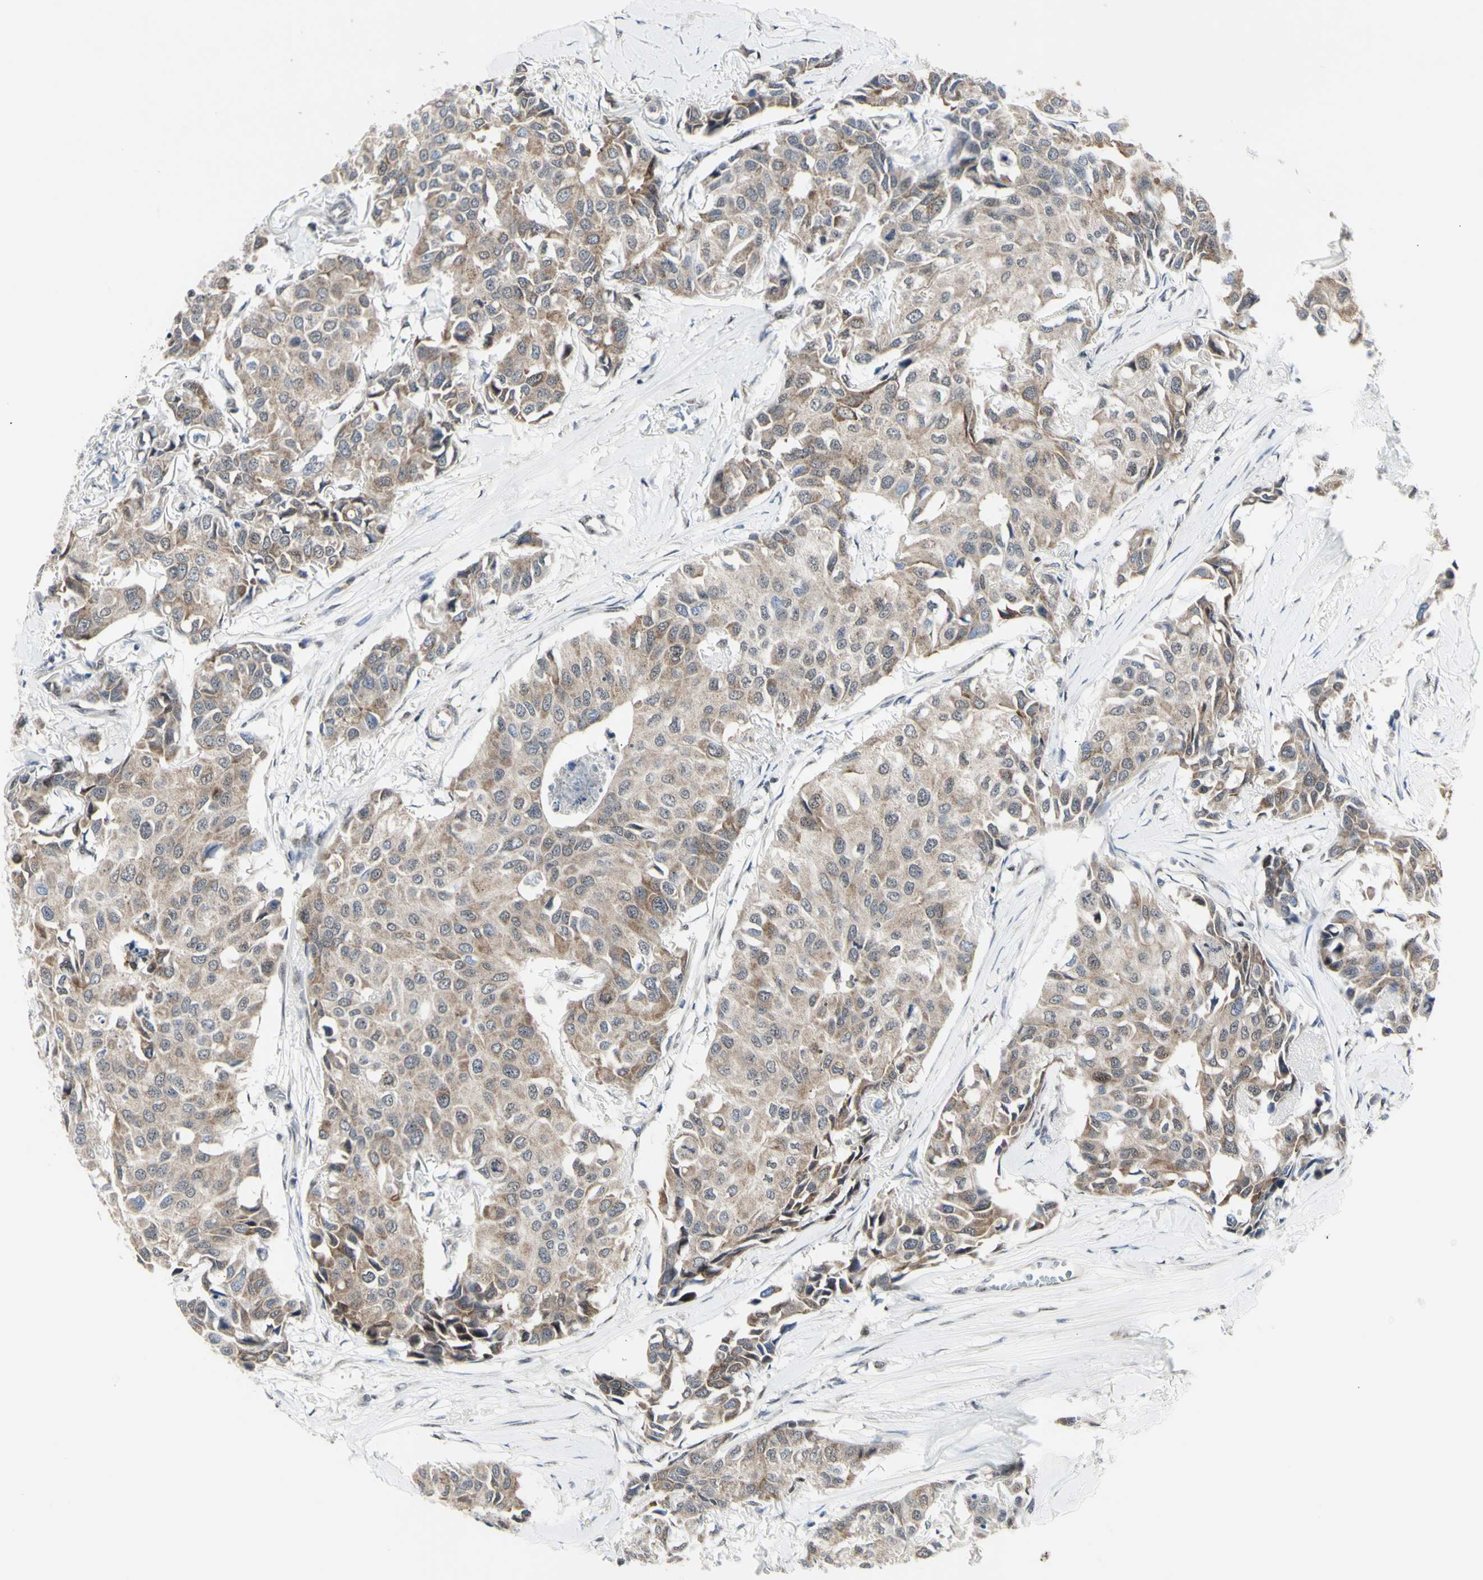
{"staining": {"intensity": "weak", "quantity": ">75%", "location": "cytoplasmic/membranous"}, "tissue": "breast cancer", "cell_type": "Tumor cells", "image_type": "cancer", "snomed": [{"axis": "morphology", "description": "Duct carcinoma"}, {"axis": "topography", "description": "Breast"}], "caption": "The image displays immunohistochemical staining of breast cancer. There is weak cytoplasmic/membranous positivity is present in about >75% of tumor cells.", "gene": "DHRS7B", "patient": {"sex": "female", "age": 80}}